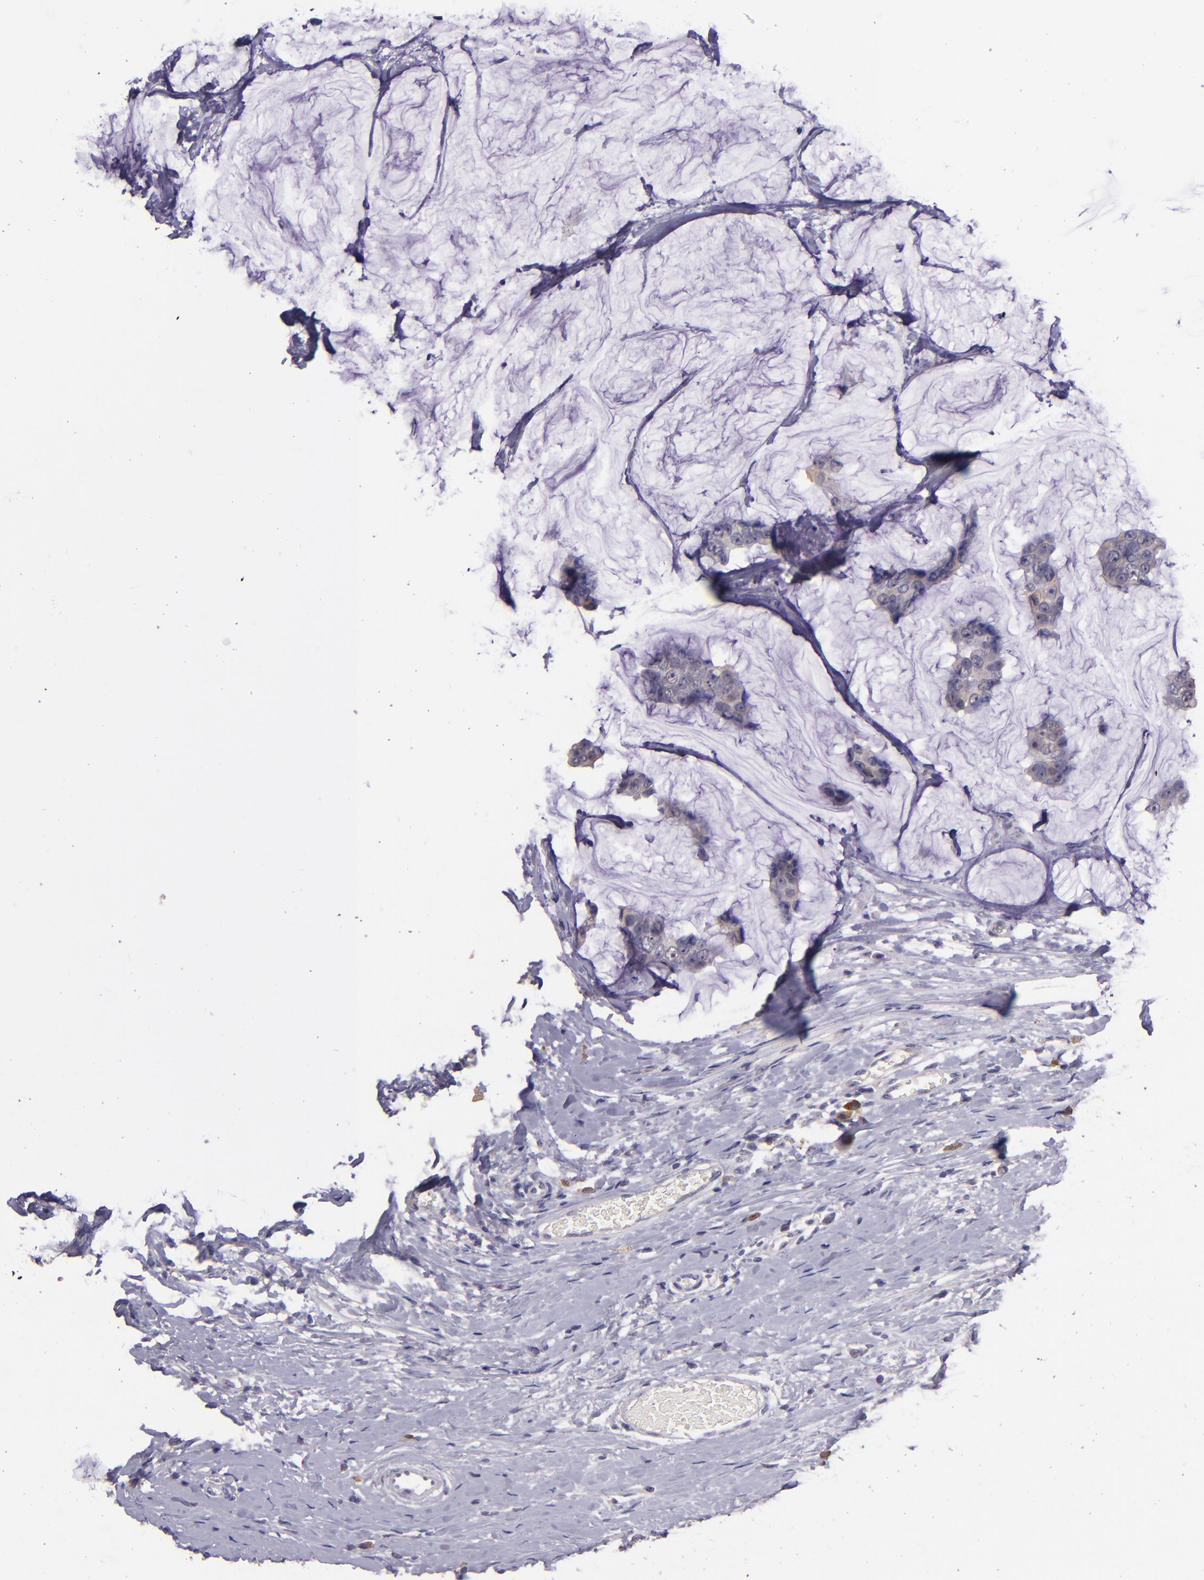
{"staining": {"intensity": "weak", "quantity": "25%-75%", "location": "cytoplasmic/membranous"}, "tissue": "breast cancer", "cell_type": "Tumor cells", "image_type": "cancer", "snomed": [{"axis": "morphology", "description": "Normal tissue, NOS"}, {"axis": "morphology", "description": "Duct carcinoma"}, {"axis": "topography", "description": "Breast"}], "caption": "Brown immunohistochemical staining in breast cancer demonstrates weak cytoplasmic/membranous staining in approximately 25%-75% of tumor cells. The protein of interest is shown in brown color, while the nuclei are stained blue.", "gene": "PAPPA", "patient": {"sex": "female", "age": 50}}